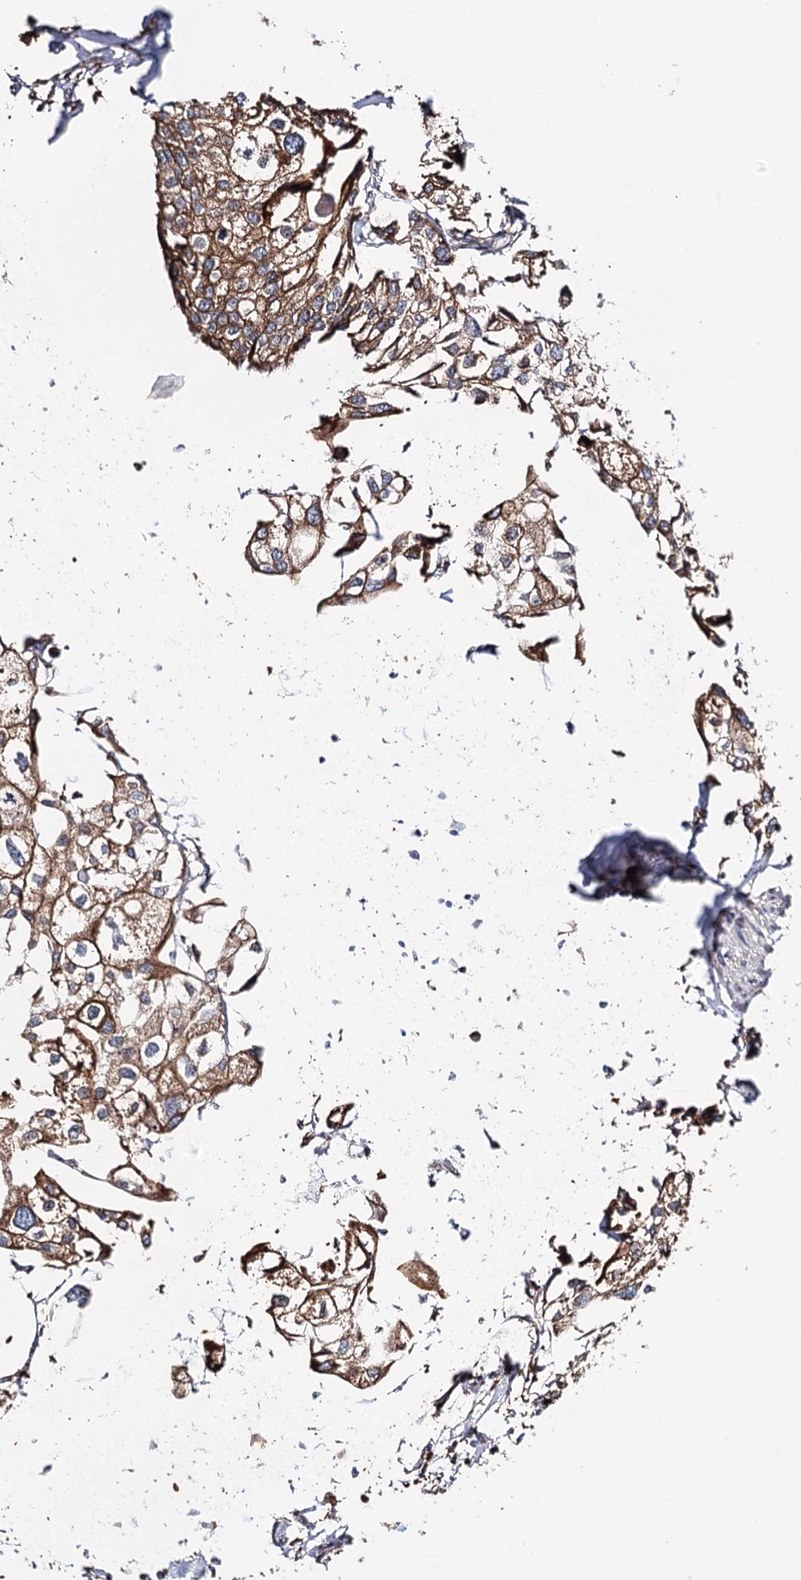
{"staining": {"intensity": "strong", "quantity": ">75%", "location": "cytoplasmic/membranous"}, "tissue": "urothelial cancer", "cell_type": "Tumor cells", "image_type": "cancer", "snomed": [{"axis": "morphology", "description": "Urothelial carcinoma, High grade"}, {"axis": "topography", "description": "Urinary bladder"}], "caption": "A brown stain shows strong cytoplasmic/membranous staining of a protein in urothelial cancer tumor cells.", "gene": "VEGFA", "patient": {"sex": "male", "age": 64}}